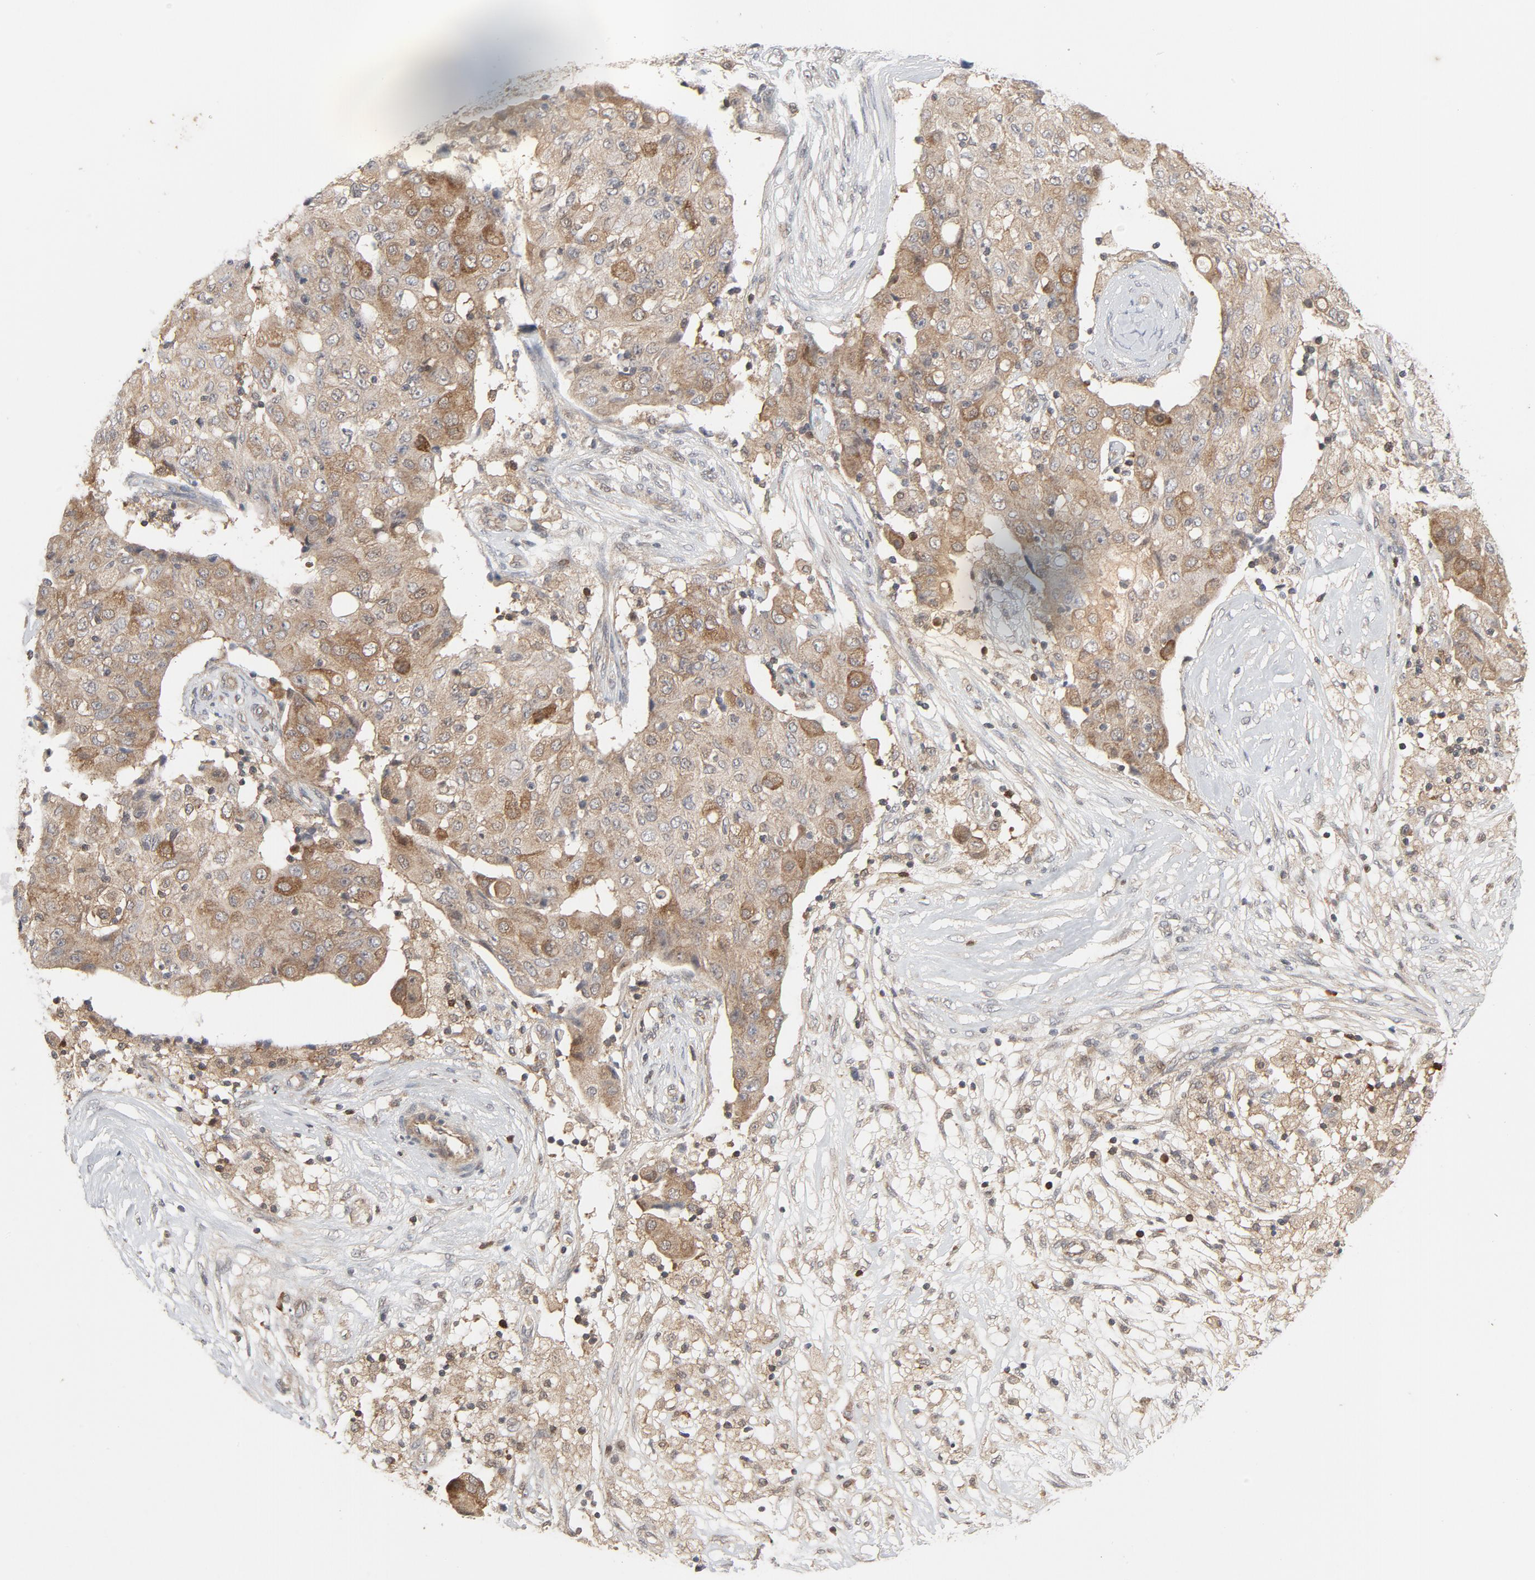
{"staining": {"intensity": "weak", "quantity": ">75%", "location": "cytoplasmic/membranous"}, "tissue": "ovarian cancer", "cell_type": "Tumor cells", "image_type": "cancer", "snomed": [{"axis": "morphology", "description": "Carcinoma, endometroid"}, {"axis": "topography", "description": "Ovary"}], "caption": "Weak cytoplasmic/membranous positivity is seen in about >75% of tumor cells in ovarian cancer (endometroid carcinoma).", "gene": "TRADD", "patient": {"sex": "female", "age": 42}}